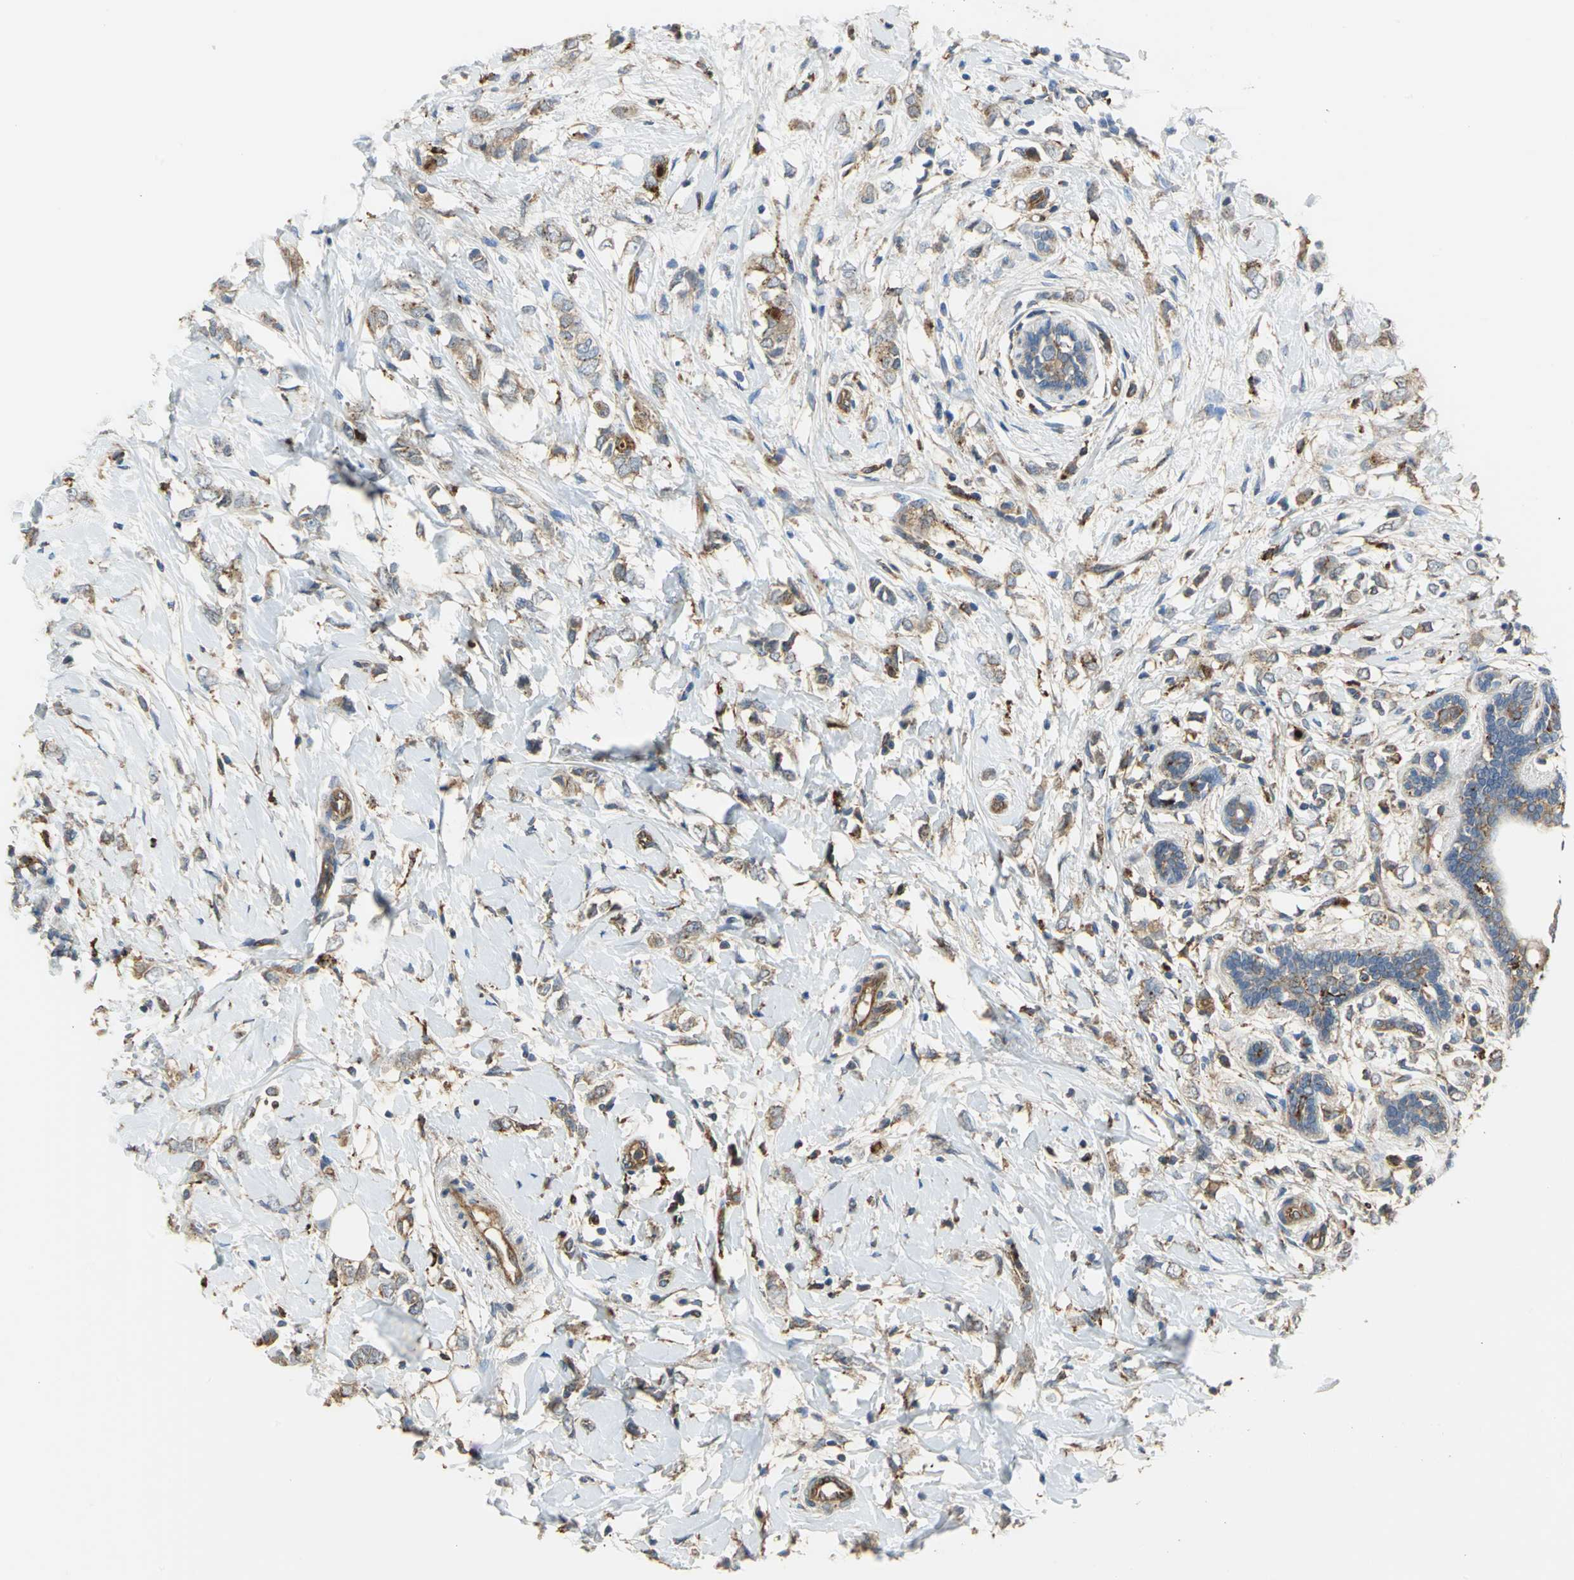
{"staining": {"intensity": "moderate", "quantity": "25%-75%", "location": "cytoplasmic/membranous"}, "tissue": "breast cancer", "cell_type": "Tumor cells", "image_type": "cancer", "snomed": [{"axis": "morphology", "description": "Normal tissue, NOS"}, {"axis": "morphology", "description": "Lobular carcinoma"}, {"axis": "topography", "description": "Breast"}], "caption": "Breast cancer (lobular carcinoma) was stained to show a protein in brown. There is medium levels of moderate cytoplasmic/membranous positivity in approximately 25%-75% of tumor cells.", "gene": "DIAPH2", "patient": {"sex": "female", "age": 47}}